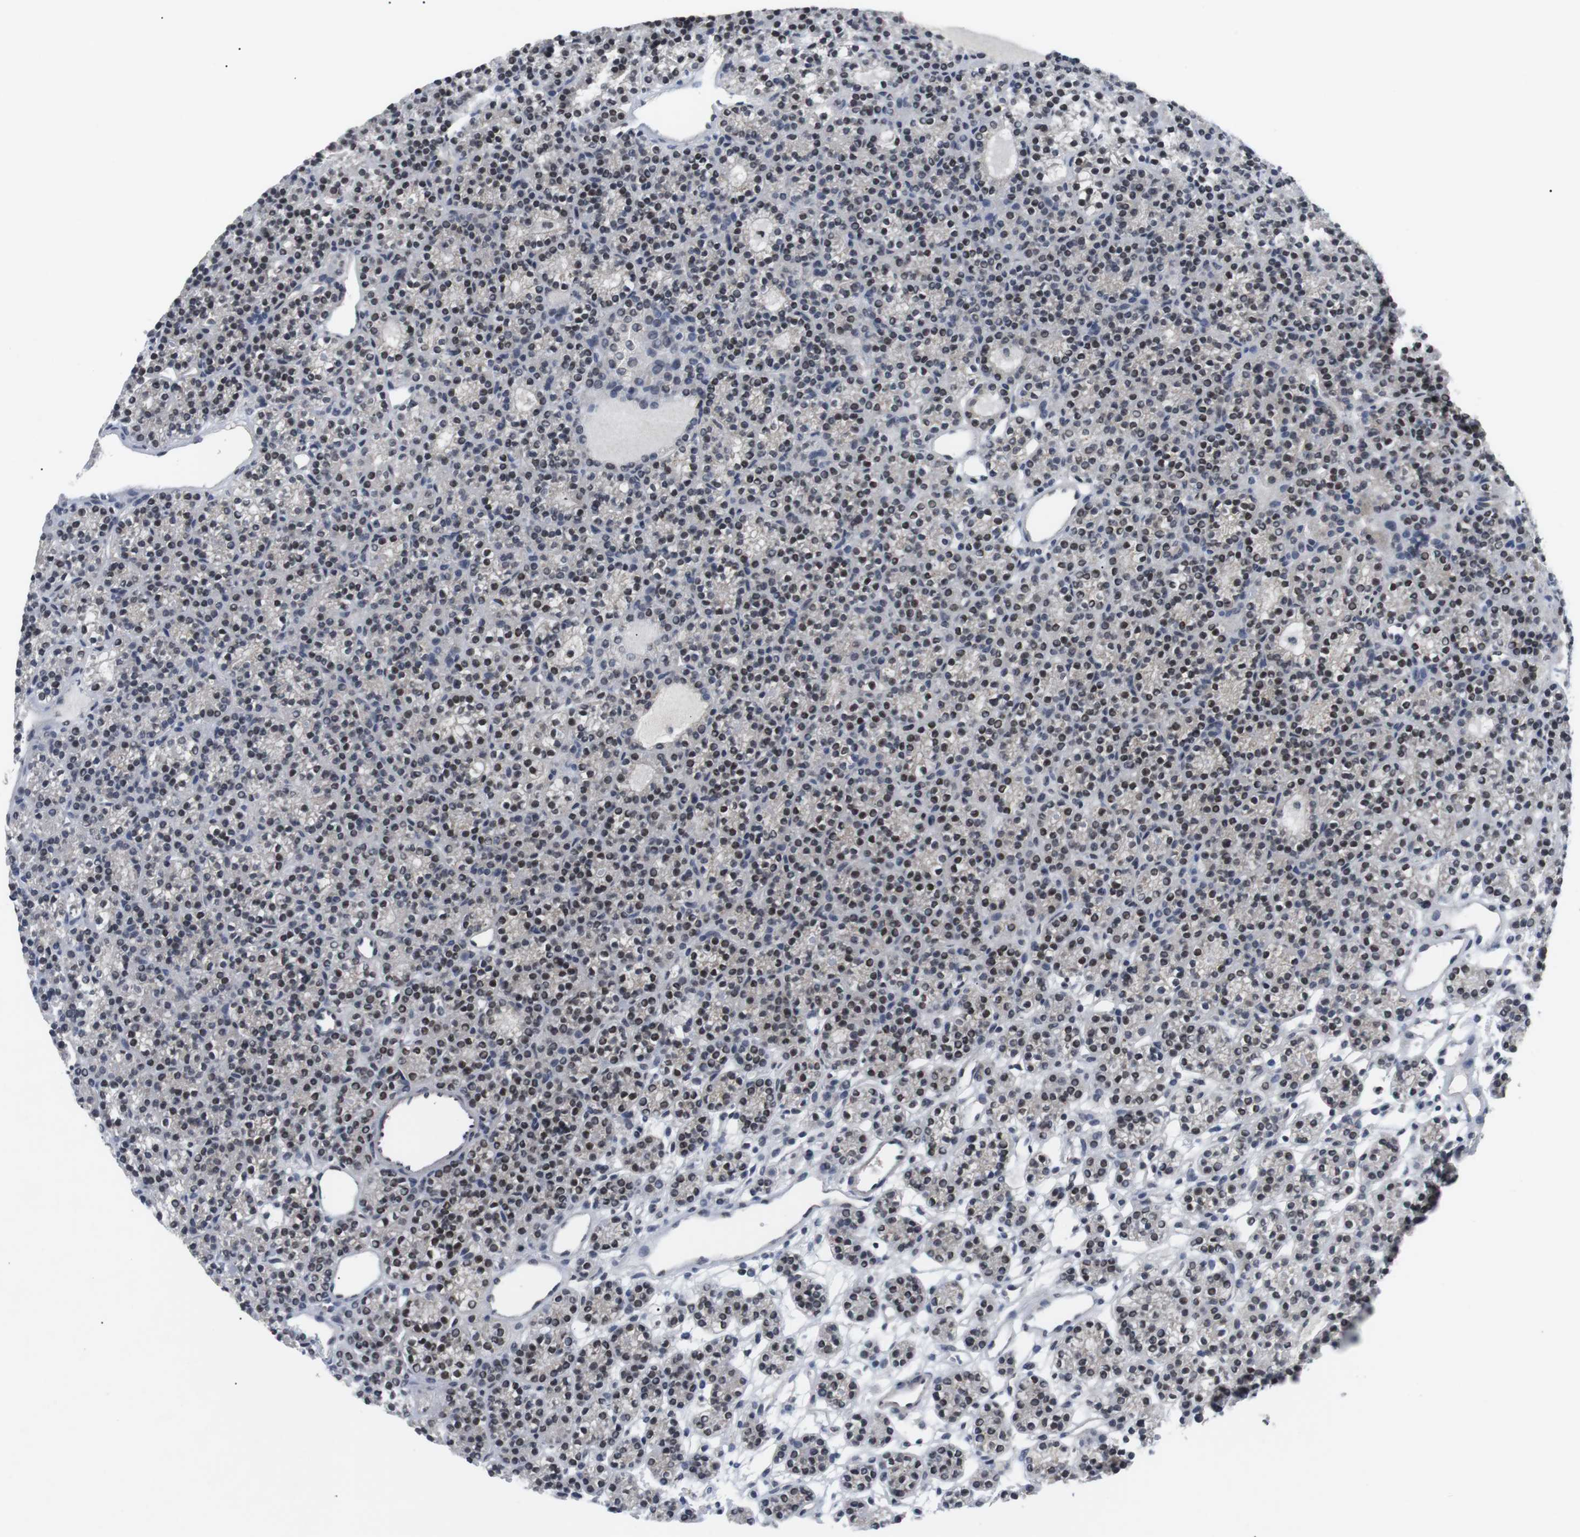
{"staining": {"intensity": "weak", "quantity": "25%-75%", "location": "nuclear"}, "tissue": "parathyroid gland", "cell_type": "Glandular cells", "image_type": "normal", "snomed": [{"axis": "morphology", "description": "Normal tissue, NOS"}, {"axis": "morphology", "description": "Adenoma, NOS"}, {"axis": "topography", "description": "Parathyroid gland"}], "caption": "Protein expression by IHC displays weak nuclear expression in approximately 25%-75% of glandular cells in unremarkable parathyroid gland.", "gene": "NECTIN1", "patient": {"sex": "female", "age": 64}}